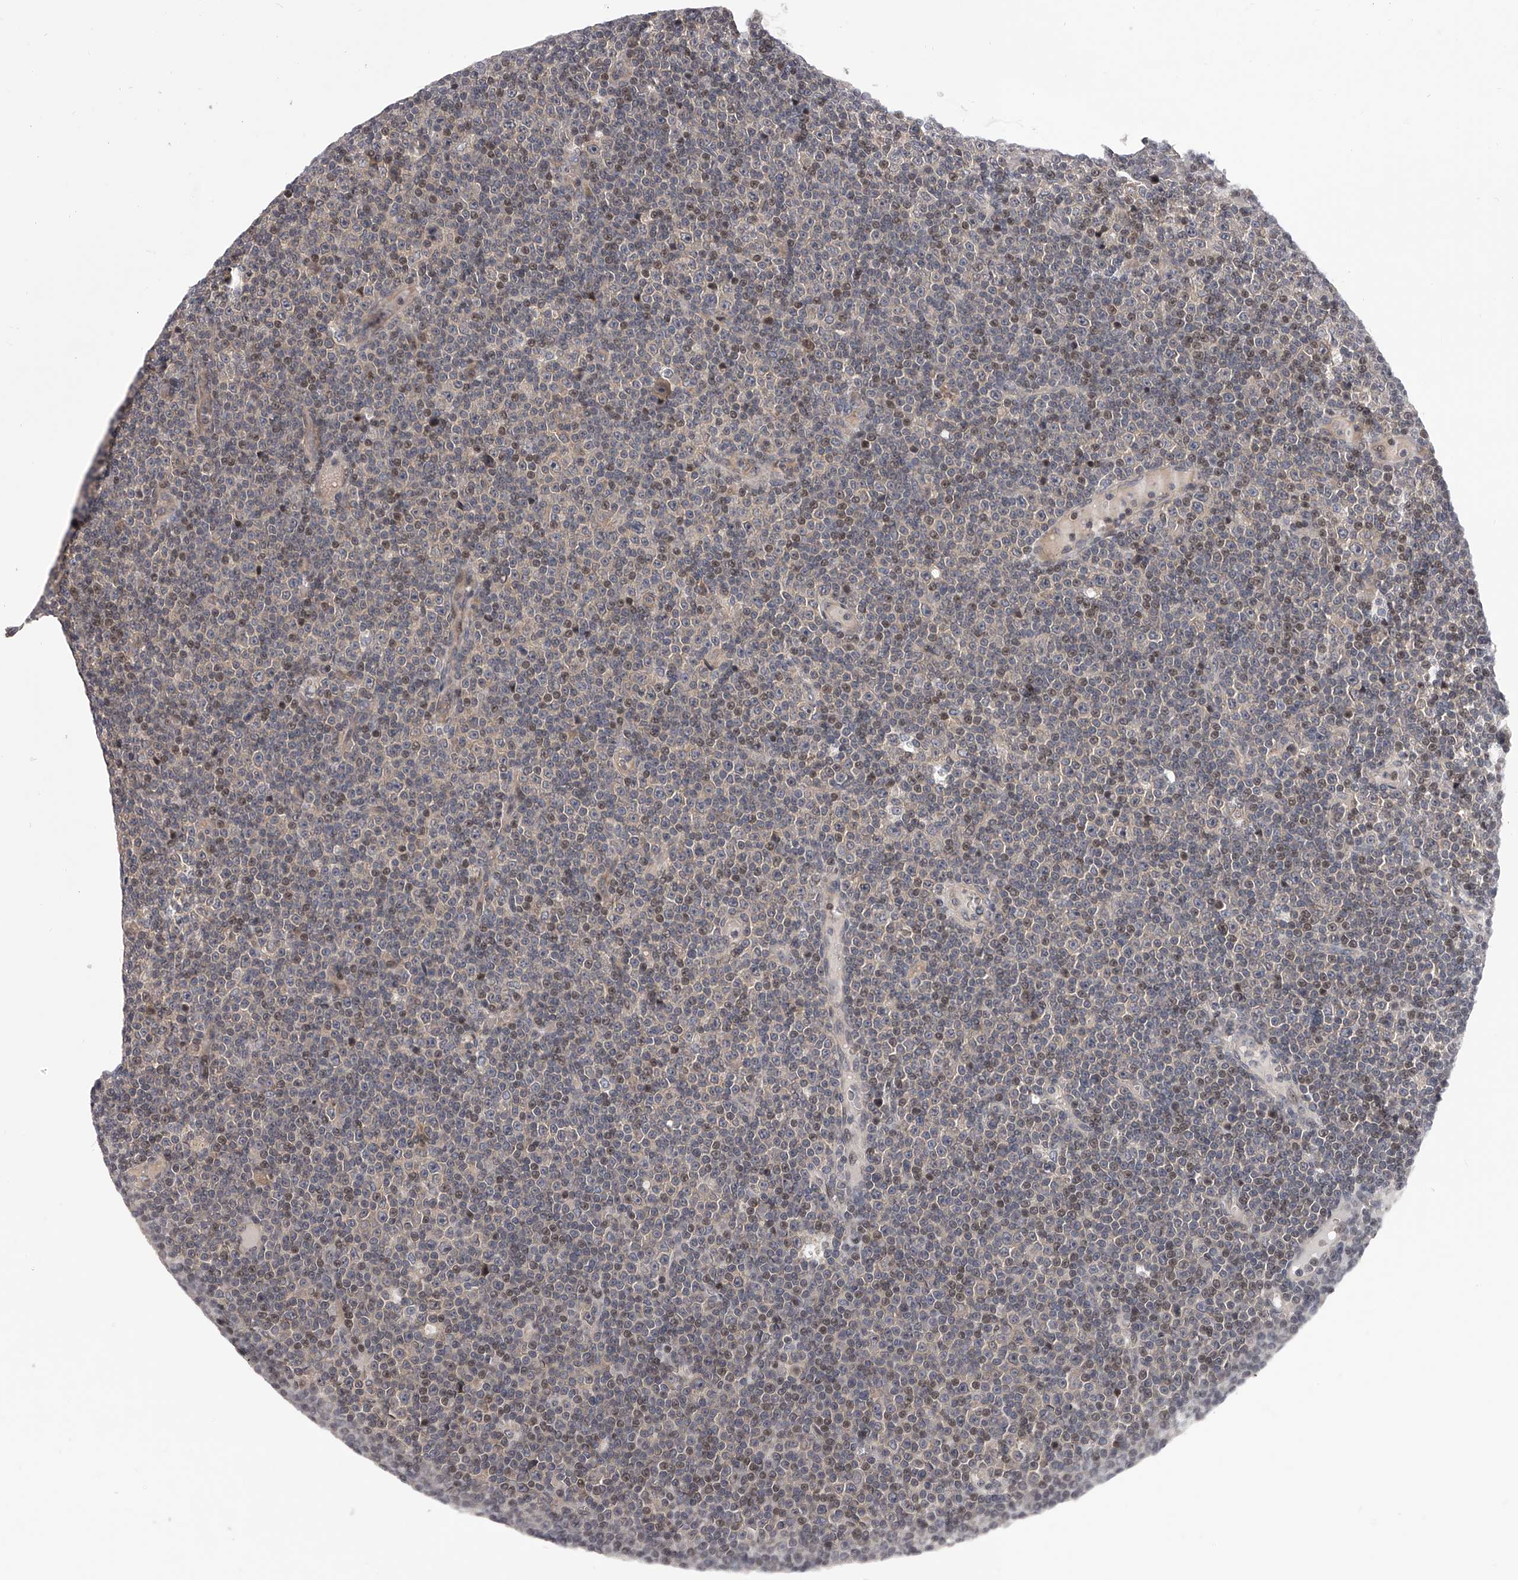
{"staining": {"intensity": "weak", "quantity": "25%-75%", "location": "nuclear"}, "tissue": "lymphoma", "cell_type": "Tumor cells", "image_type": "cancer", "snomed": [{"axis": "morphology", "description": "Malignant lymphoma, non-Hodgkin's type, Low grade"}, {"axis": "topography", "description": "Lymph node"}], "caption": "About 25%-75% of tumor cells in human lymphoma exhibit weak nuclear protein expression as visualized by brown immunohistochemical staining.", "gene": "PFDN2", "patient": {"sex": "female", "age": 67}}